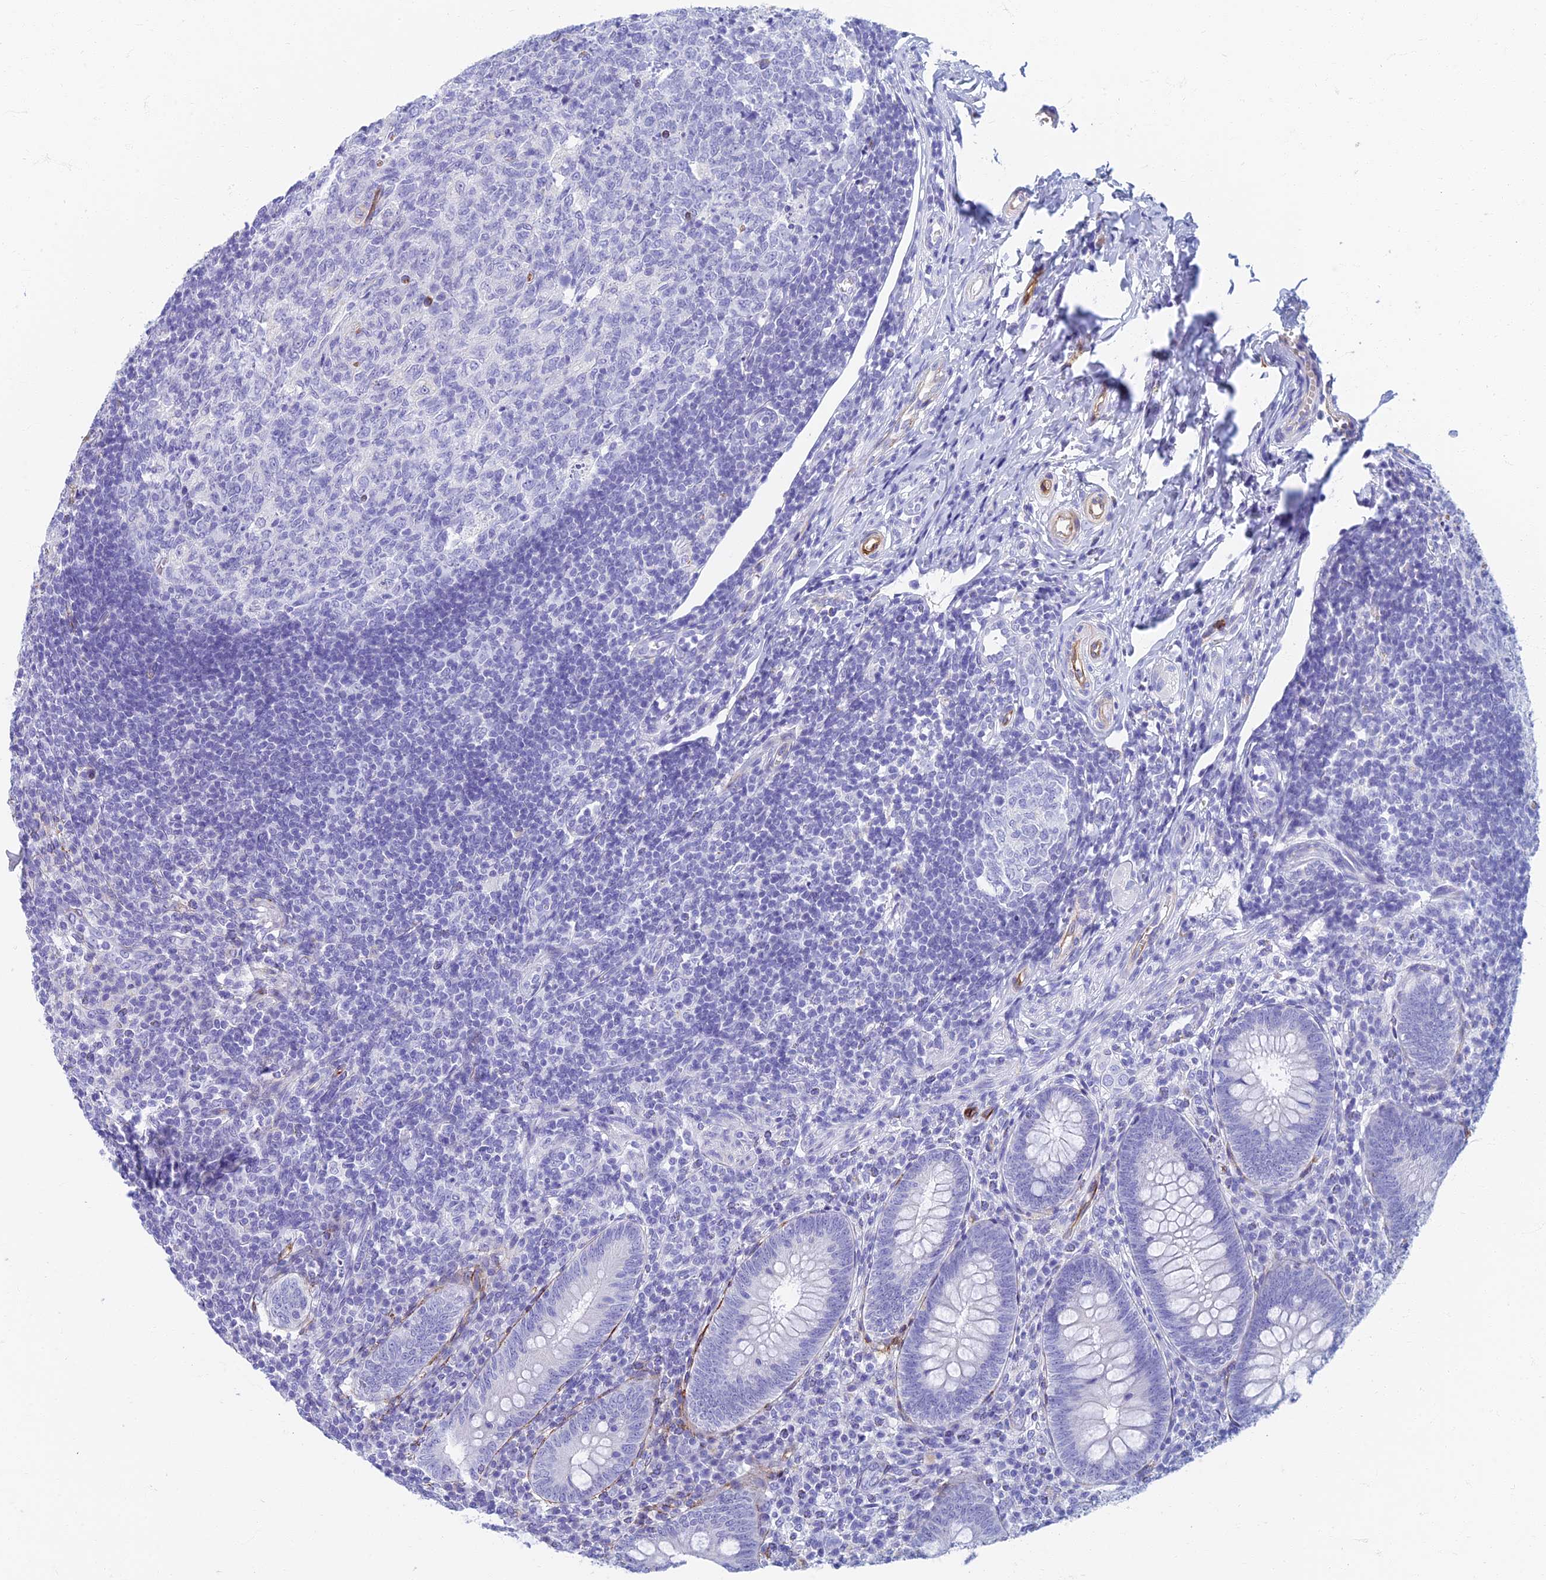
{"staining": {"intensity": "negative", "quantity": "none", "location": "none"}, "tissue": "appendix", "cell_type": "Glandular cells", "image_type": "normal", "snomed": [{"axis": "morphology", "description": "Normal tissue, NOS"}, {"axis": "topography", "description": "Appendix"}], "caption": "Benign appendix was stained to show a protein in brown. There is no significant expression in glandular cells. (DAB (3,3'-diaminobenzidine) IHC with hematoxylin counter stain).", "gene": "ETFRF1", "patient": {"sex": "male", "age": 14}}